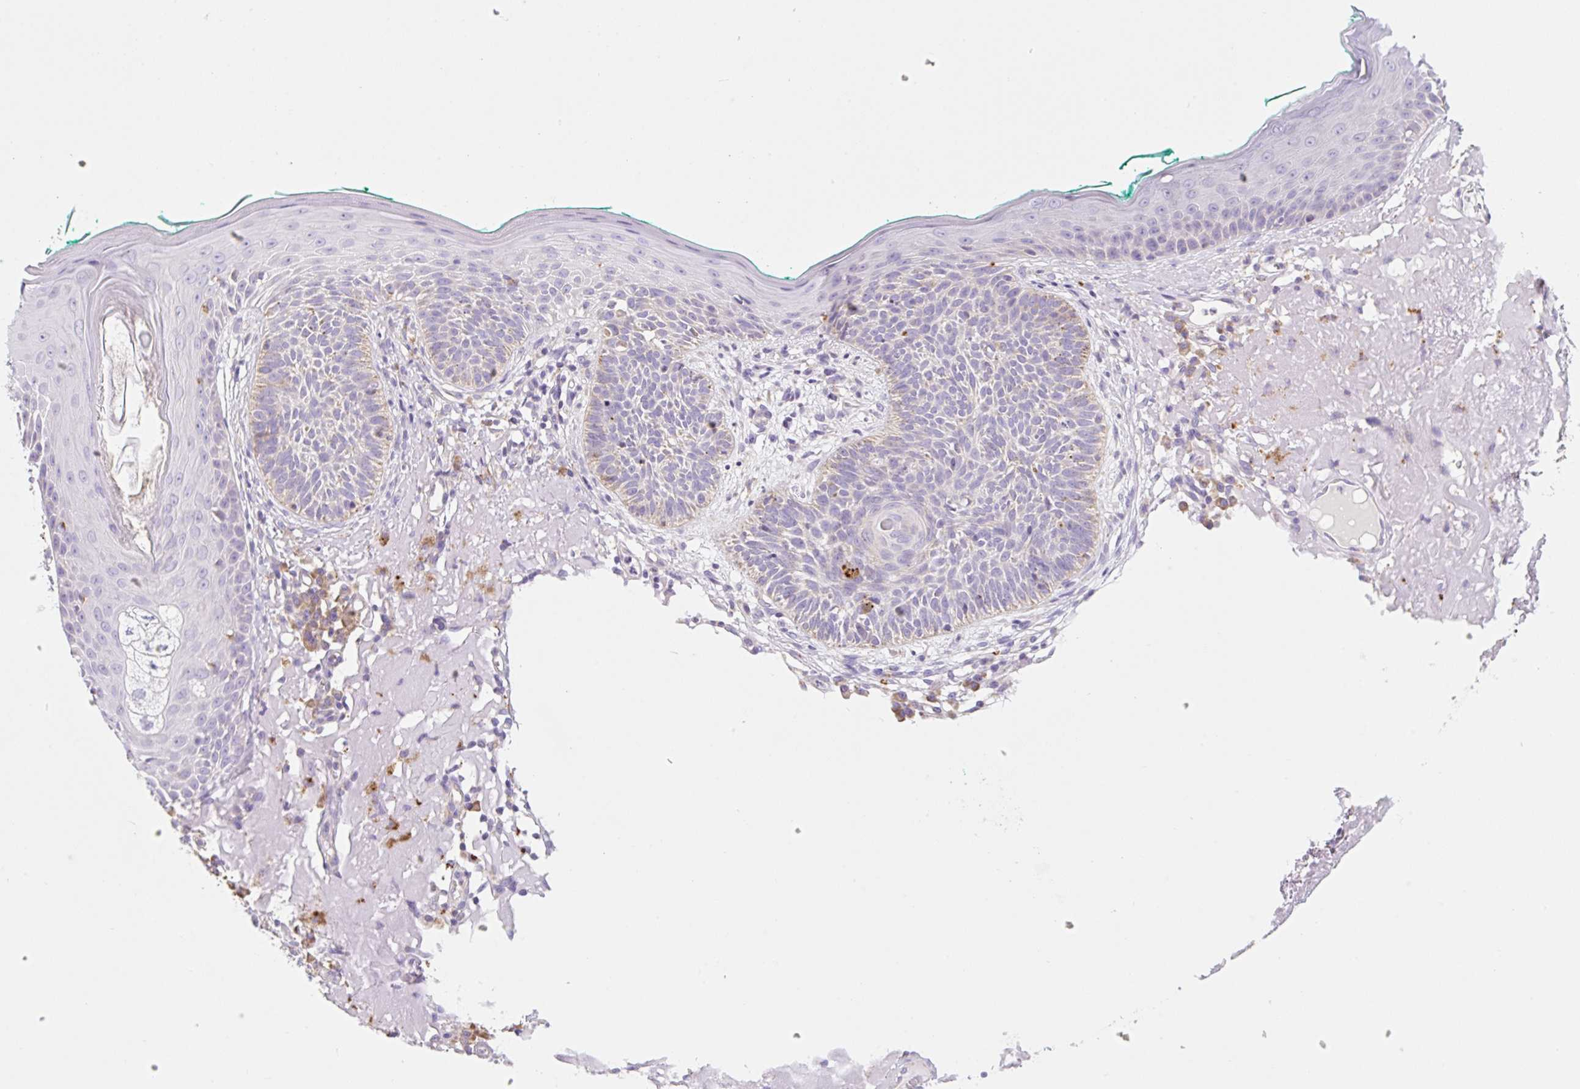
{"staining": {"intensity": "negative", "quantity": "none", "location": "none"}, "tissue": "skin cancer", "cell_type": "Tumor cells", "image_type": "cancer", "snomed": [{"axis": "morphology", "description": "Basal cell carcinoma"}, {"axis": "topography", "description": "Skin"}], "caption": "A histopathology image of skin cancer (basal cell carcinoma) stained for a protein exhibits no brown staining in tumor cells. The staining was performed using DAB (3,3'-diaminobenzidine) to visualize the protein expression in brown, while the nuclei were stained in blue with hematoxylin (Magnification: 20x).", "gene": "CLEC3A", "patient": {"sex": "male", "age": 68}}